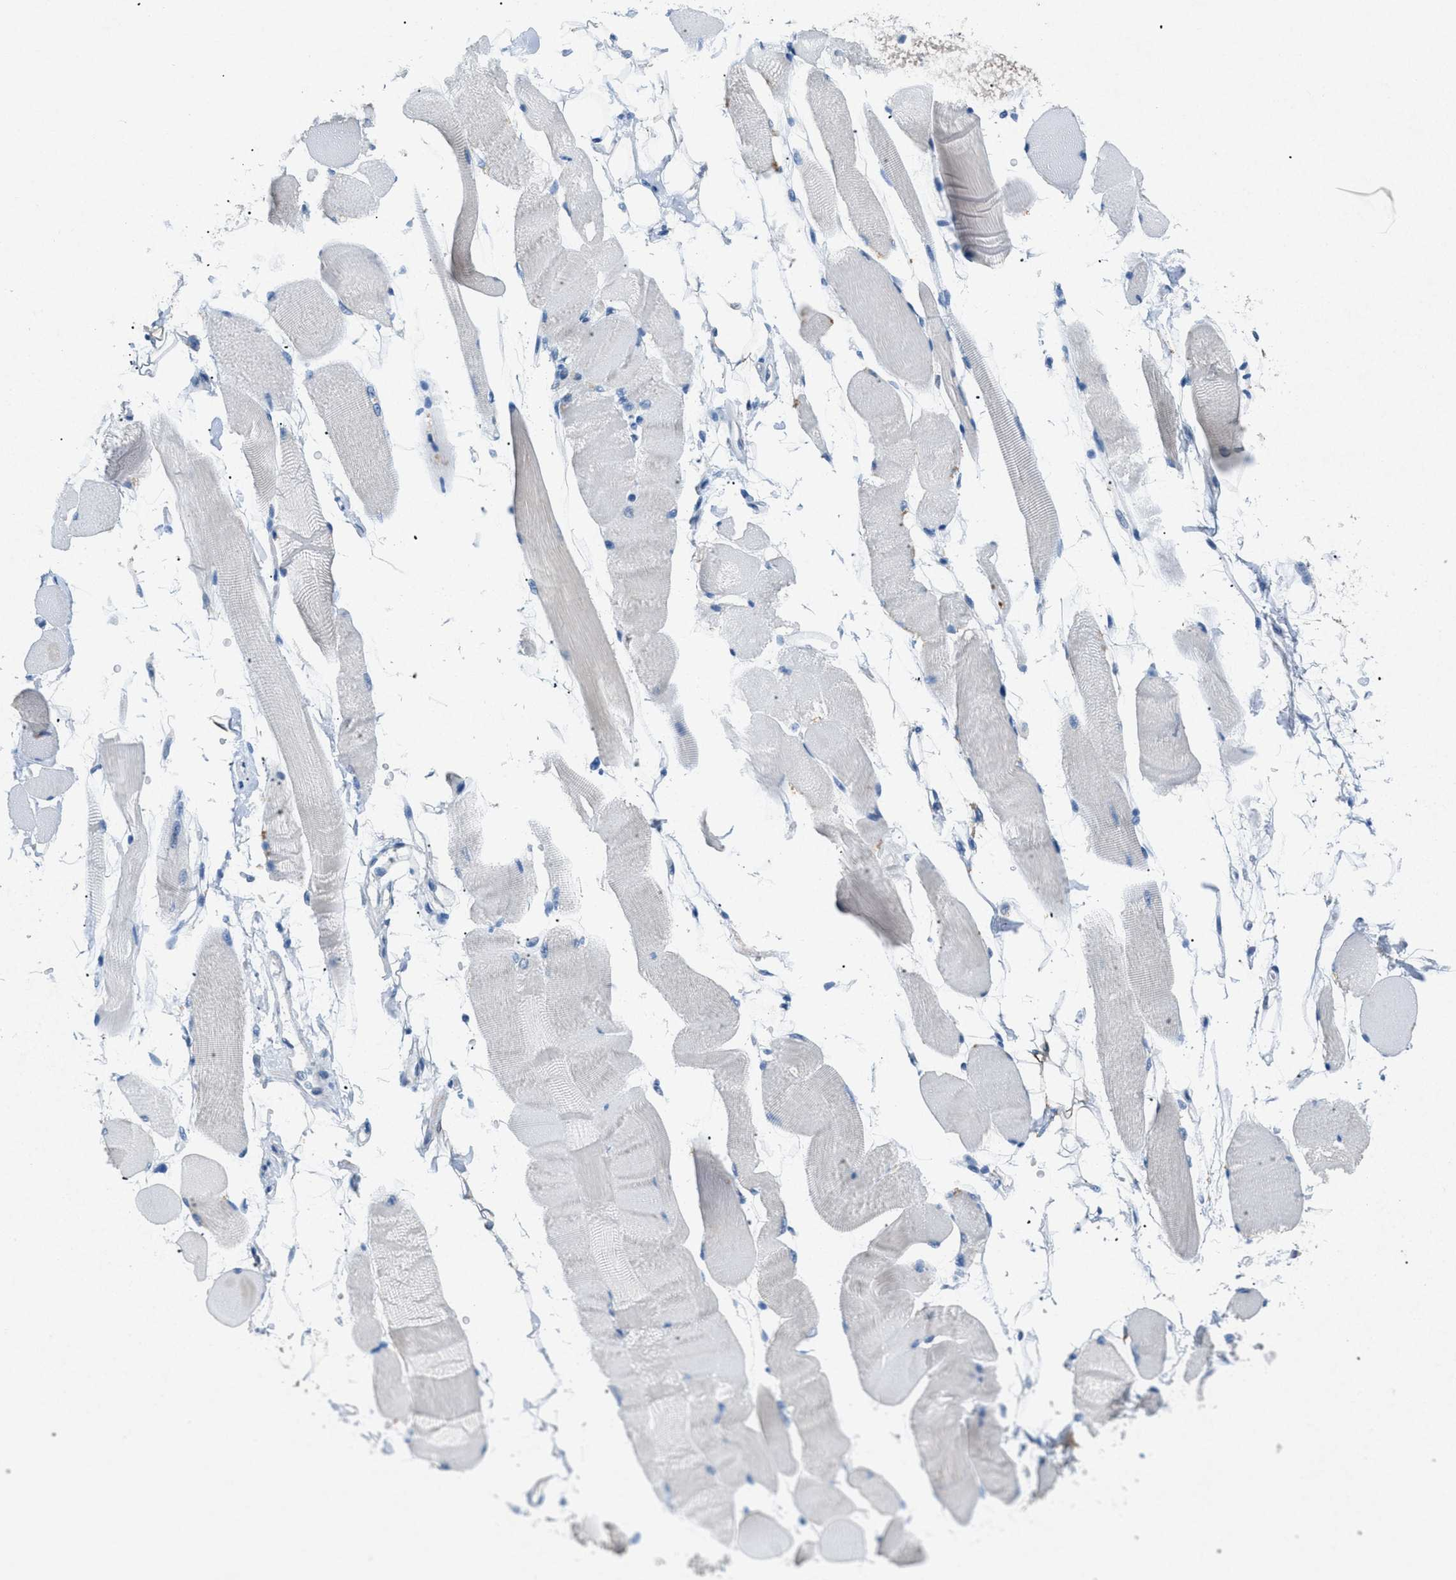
{"staining": {"intensity": "negative", "quantity": "none", "location": "none"}, "tissue": "skeletal muscle", "cell_type": "Myocytes", "image_type": "normal", "snomed": [{"axis": "morphology", "description": "Normal tissue, NOS"}, {"axis": "topography", "description": "Skeletal muscle"}, {"axis": "topography", "description": "Peripheral nerve tissue"}], "caption": "Immunohistochemical staining of unremarkable human skeletal muscle displays no significant staining in myocytes. (Immunohistochemistry (ihc), brightfield microscopy, high magnification).", "gene": "TASOR", "patient": {"sex": "female", "age": 84}}